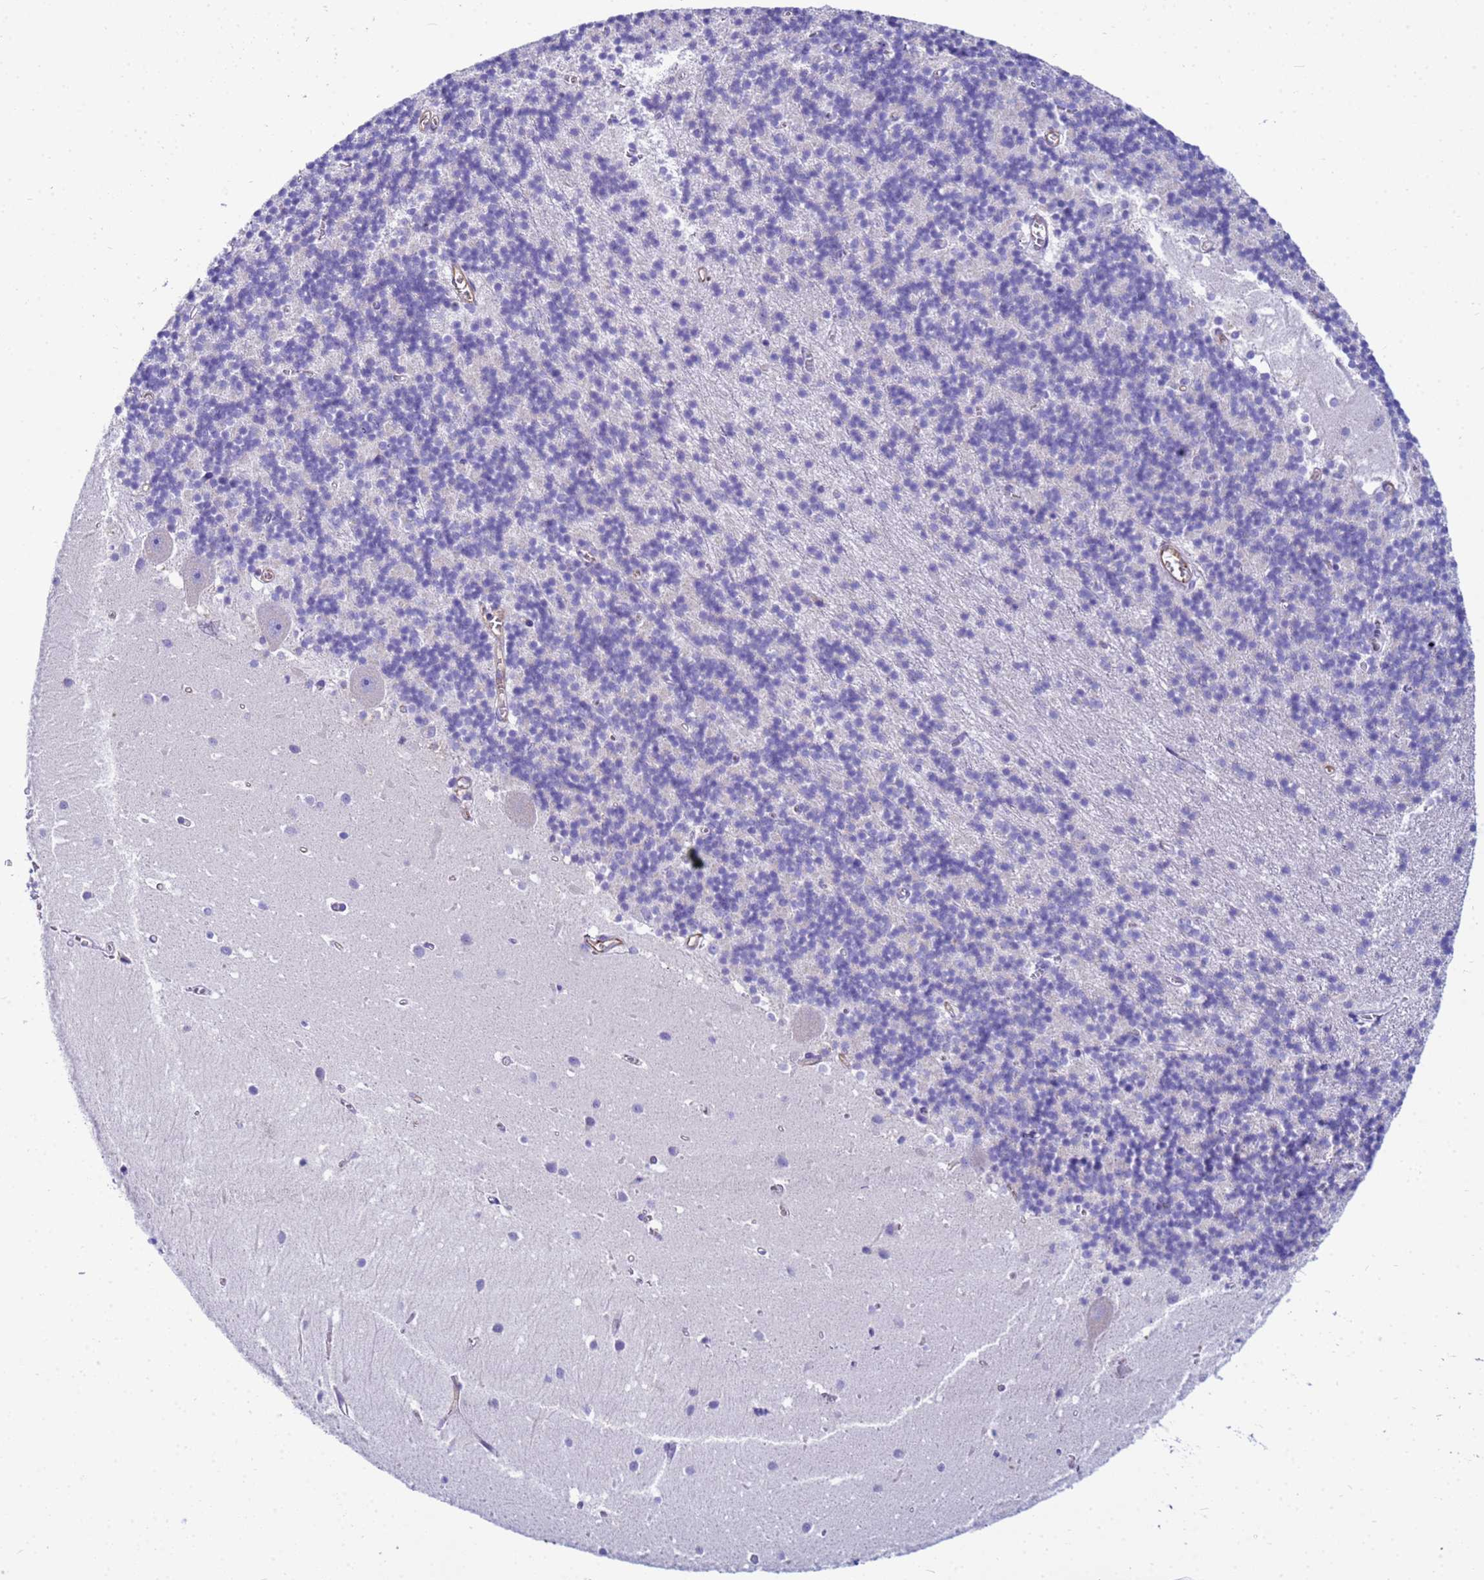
{"staining": {"intensity": "negative", "quantity": "none", "location": "none"}, "tissue": "cerebellum", "cell_type": "Cells in granular layer", "image_type": "normal", "snomed": [{"axis": "morphology", "description": "Normal tissue, NOS"}, {"axis": "topography", "description": "Cerebellum"}], "caption": "IHC of normal cerebellum demonstrates no staining in cells in granular layer.", "gene": "UBXN2B", "patient": {"sex": "male", "age": 54}}